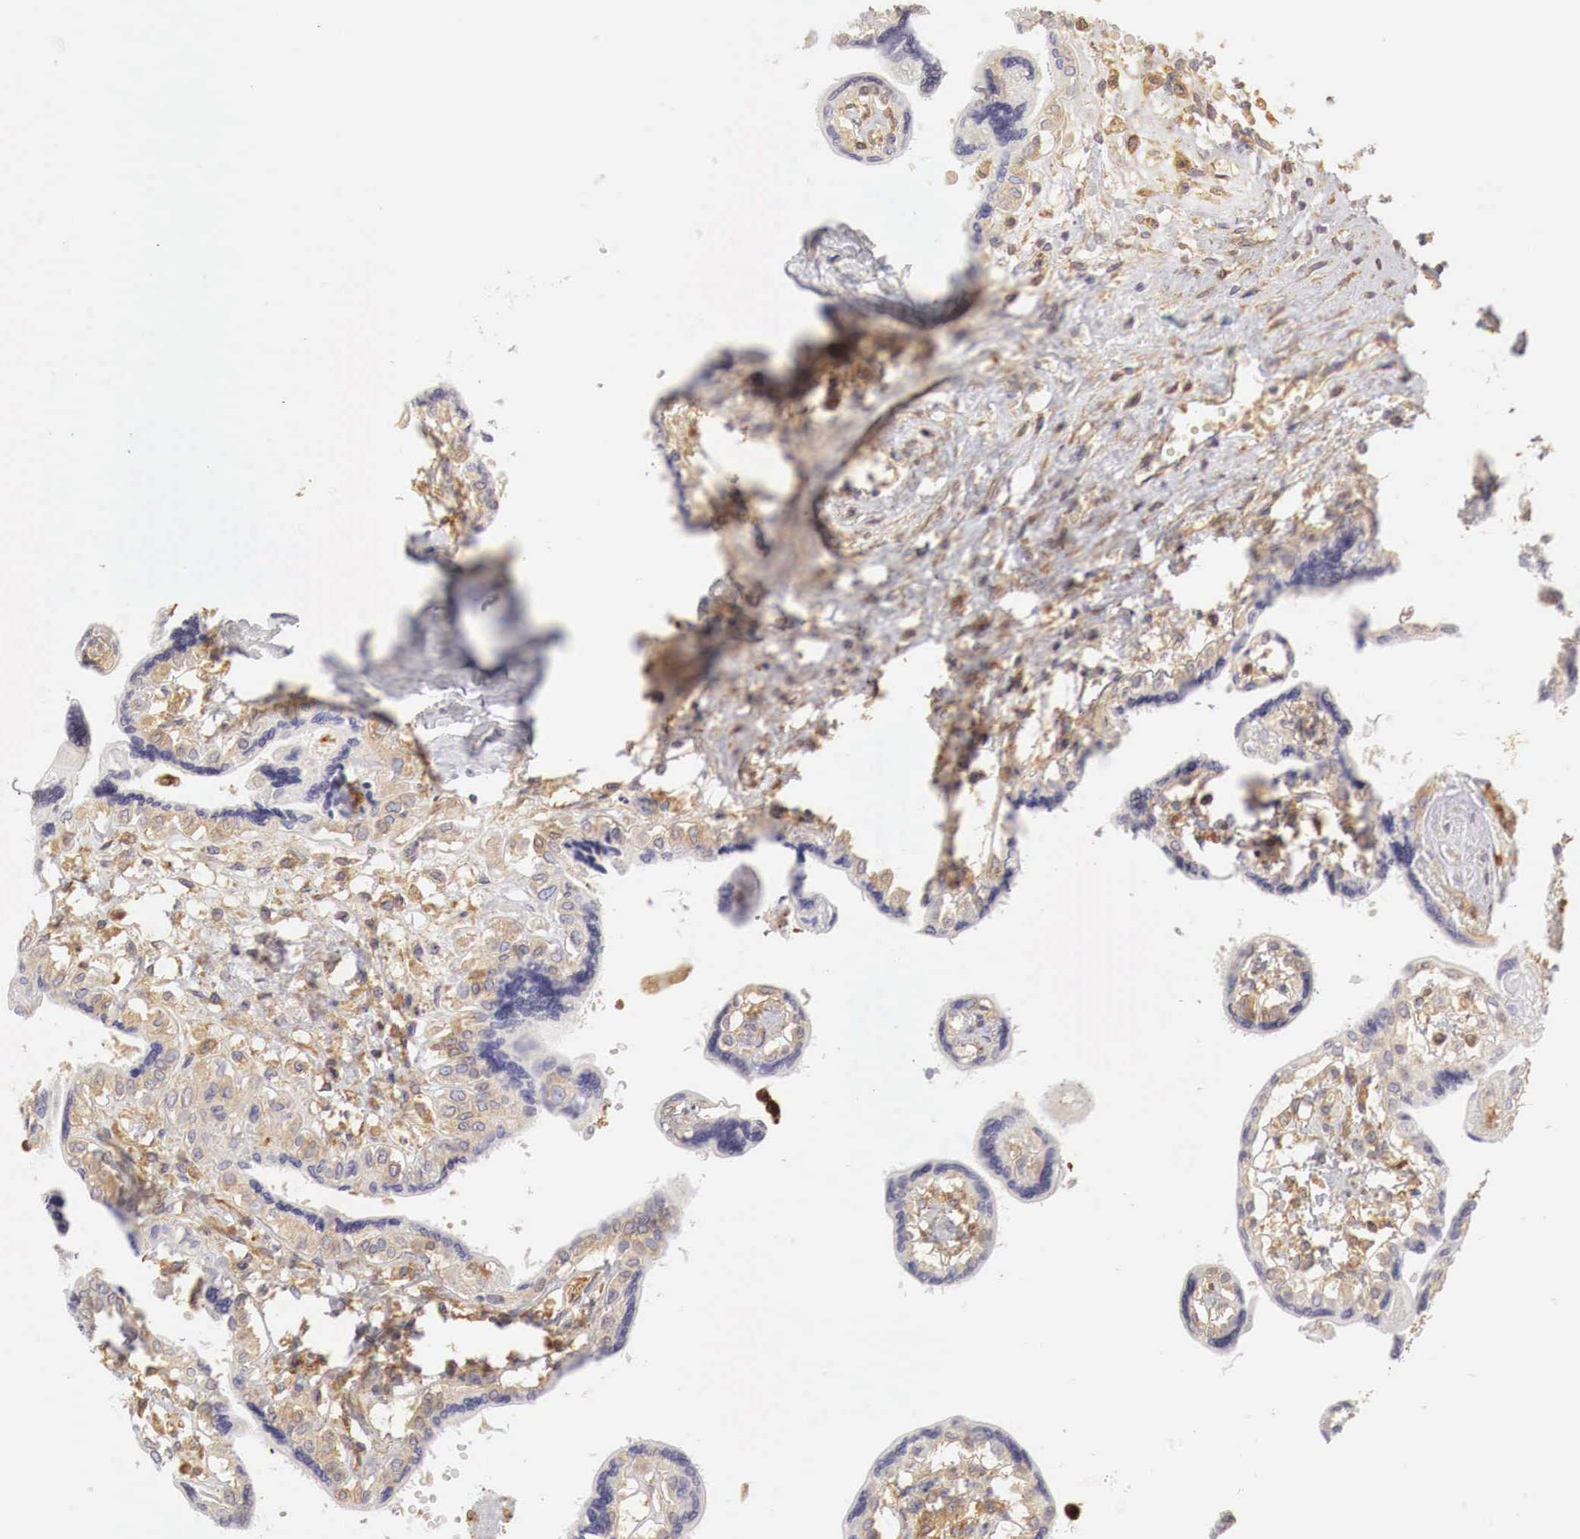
{"staining": {"intensity": "moderate", "quantity": ">75%", "location": "cytoplasmic/membranous"}, "tissue": "placenta", "cell_type": "Decidual cells", "image_type": "normal", "snomed": [{"axis": "morphology", "description": "Normal tissue, NOS"}, {"axis": "topography", "description": "Placenta"}], "caption": "Moderate cytoplasmic/membranous protein positivity is appreciated in about >75% of decidual cells in placenta. Using DAB (brown) and hematoxylin (blue) stains, captured at high magnification using brightfield microscopy.", "gene": "G6PD", "patient": {"sex": "female", "age": 31}}